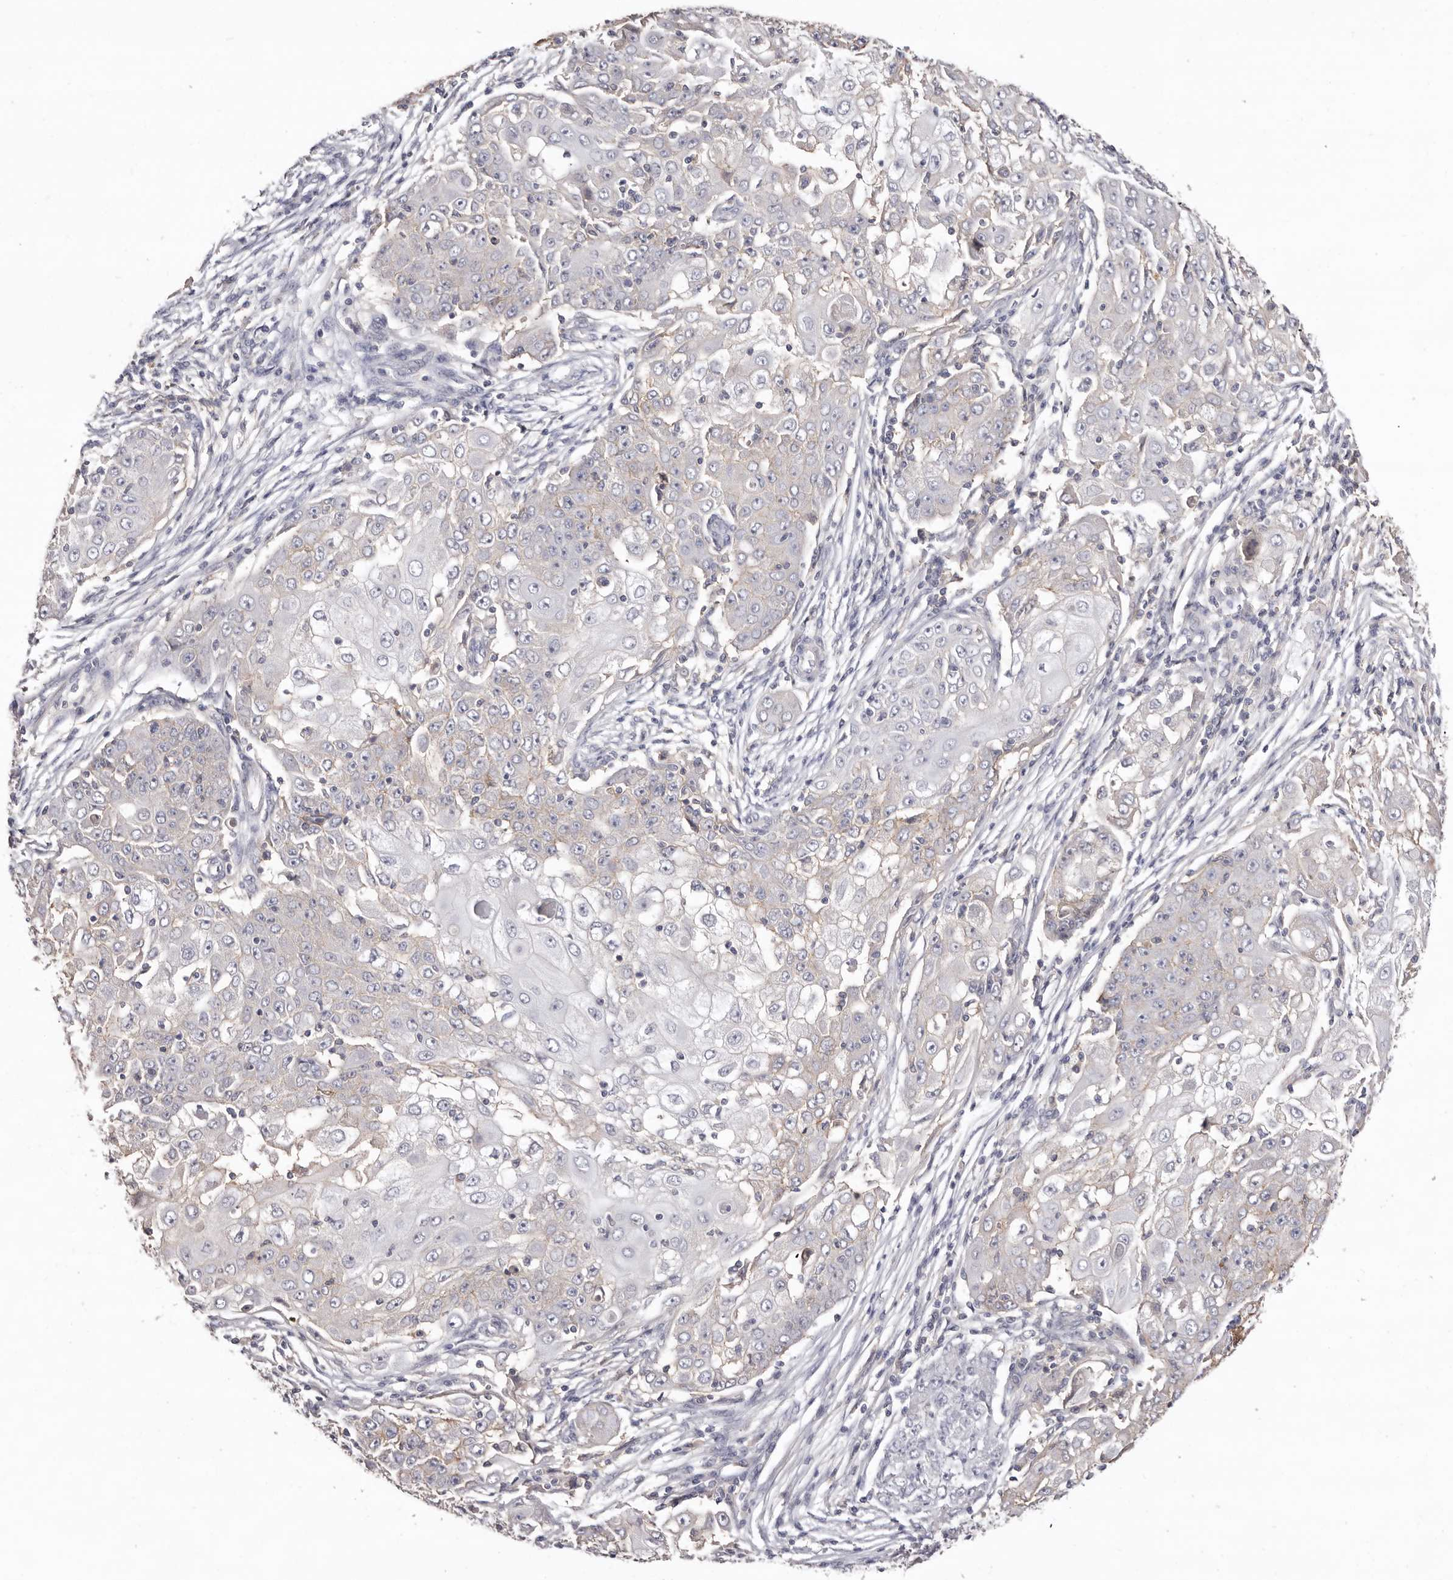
{"staining": {"intensity": "negative", "quantity": "none", "location": "none"}, "tissue": "ovarian cancer", "cell_type": "Tumor cells", "image_type": "cancer", "snomed": [{"axis": "morphology", "description": "Carcinoma, endometroid"}, {"axis": "topography", "description": "Ovary"}], "caption": "High power microscopy image of an IHC micrograph of endometroid carcinoma (ovarian), revealing no significant positivity in tumor cells.", "gene": "MMACHC", "patient": {"sex": "female", "age": 42}}